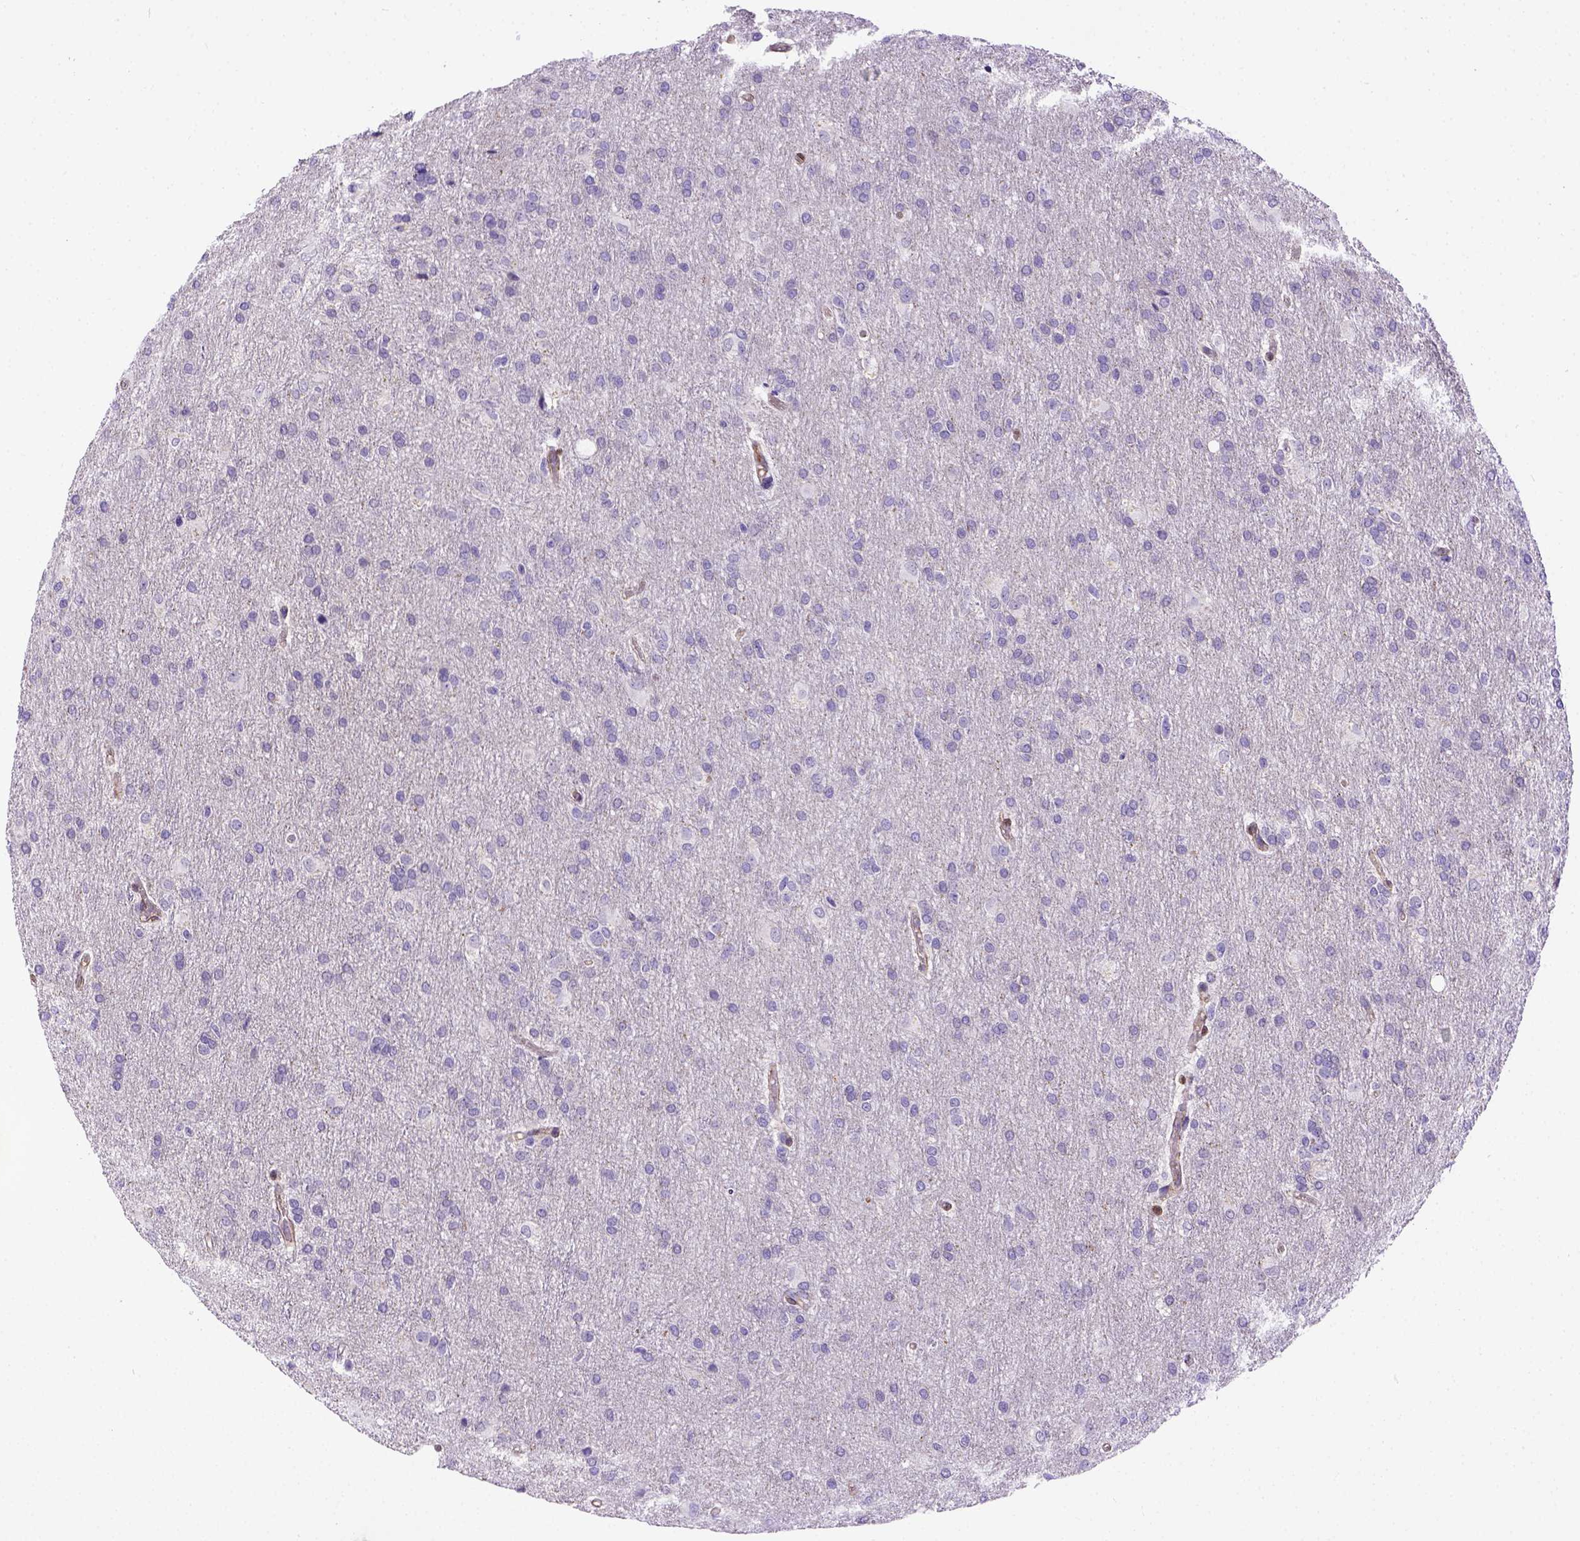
{"staining": {"intensity": "negative", "quantity": "none", "location": "none"}, "tissue": "glioma", "cell_type": "Tumor cells", "image_type": "cancer", "snomed": [{"axis": "morphology", "description": "Glioma, malignant, High grade"}, {"axis": "topography", "description": "Brain"}], "caption": "Tumor cells are negative for brown protein staining in malignant glioma (high-grade).", "gene": "BTN1A1", "patient": {"sex": "male", "age": 68}}